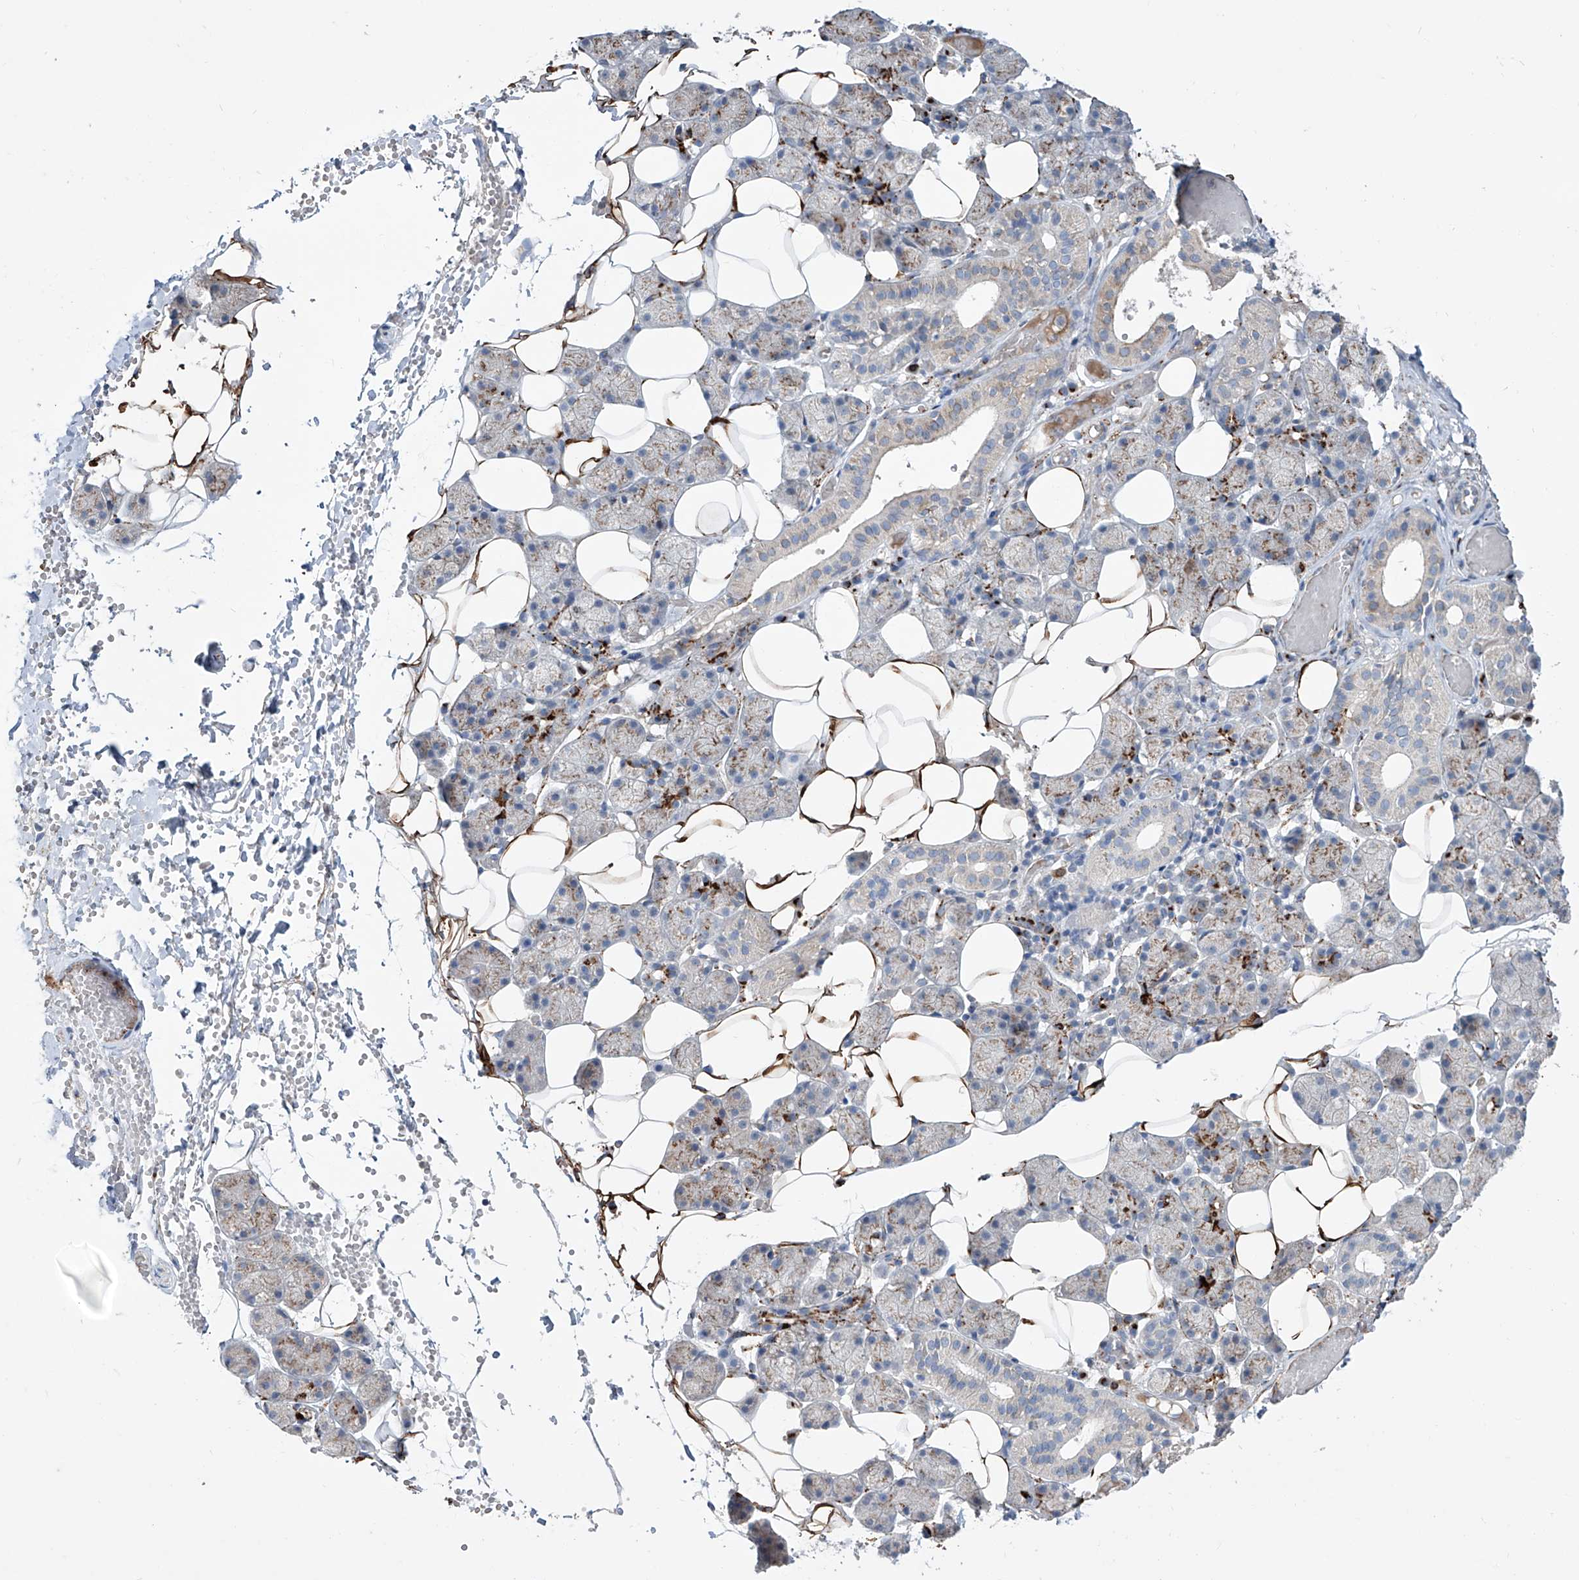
{"staining": {"intensity": "weak", "quantity": "<25%", "location": "cytoplasmic/membranous"}, "tissue": "salivary gland", "cell_type": "Glandular cells", "image_type": "normal", "snomed": [{"axis": "morphology", "description": "Normal tissue, NOS"}, {"axis": "topography", "description": "Salivary gland"}], "caption": "IHC image of unremarkable salivary gland: human salivary gland stained with DAB demonstrates no significant protein positivity in glandular cells.", "gene": "CDH5", "patient": {"sex": "female", "age": 33}}